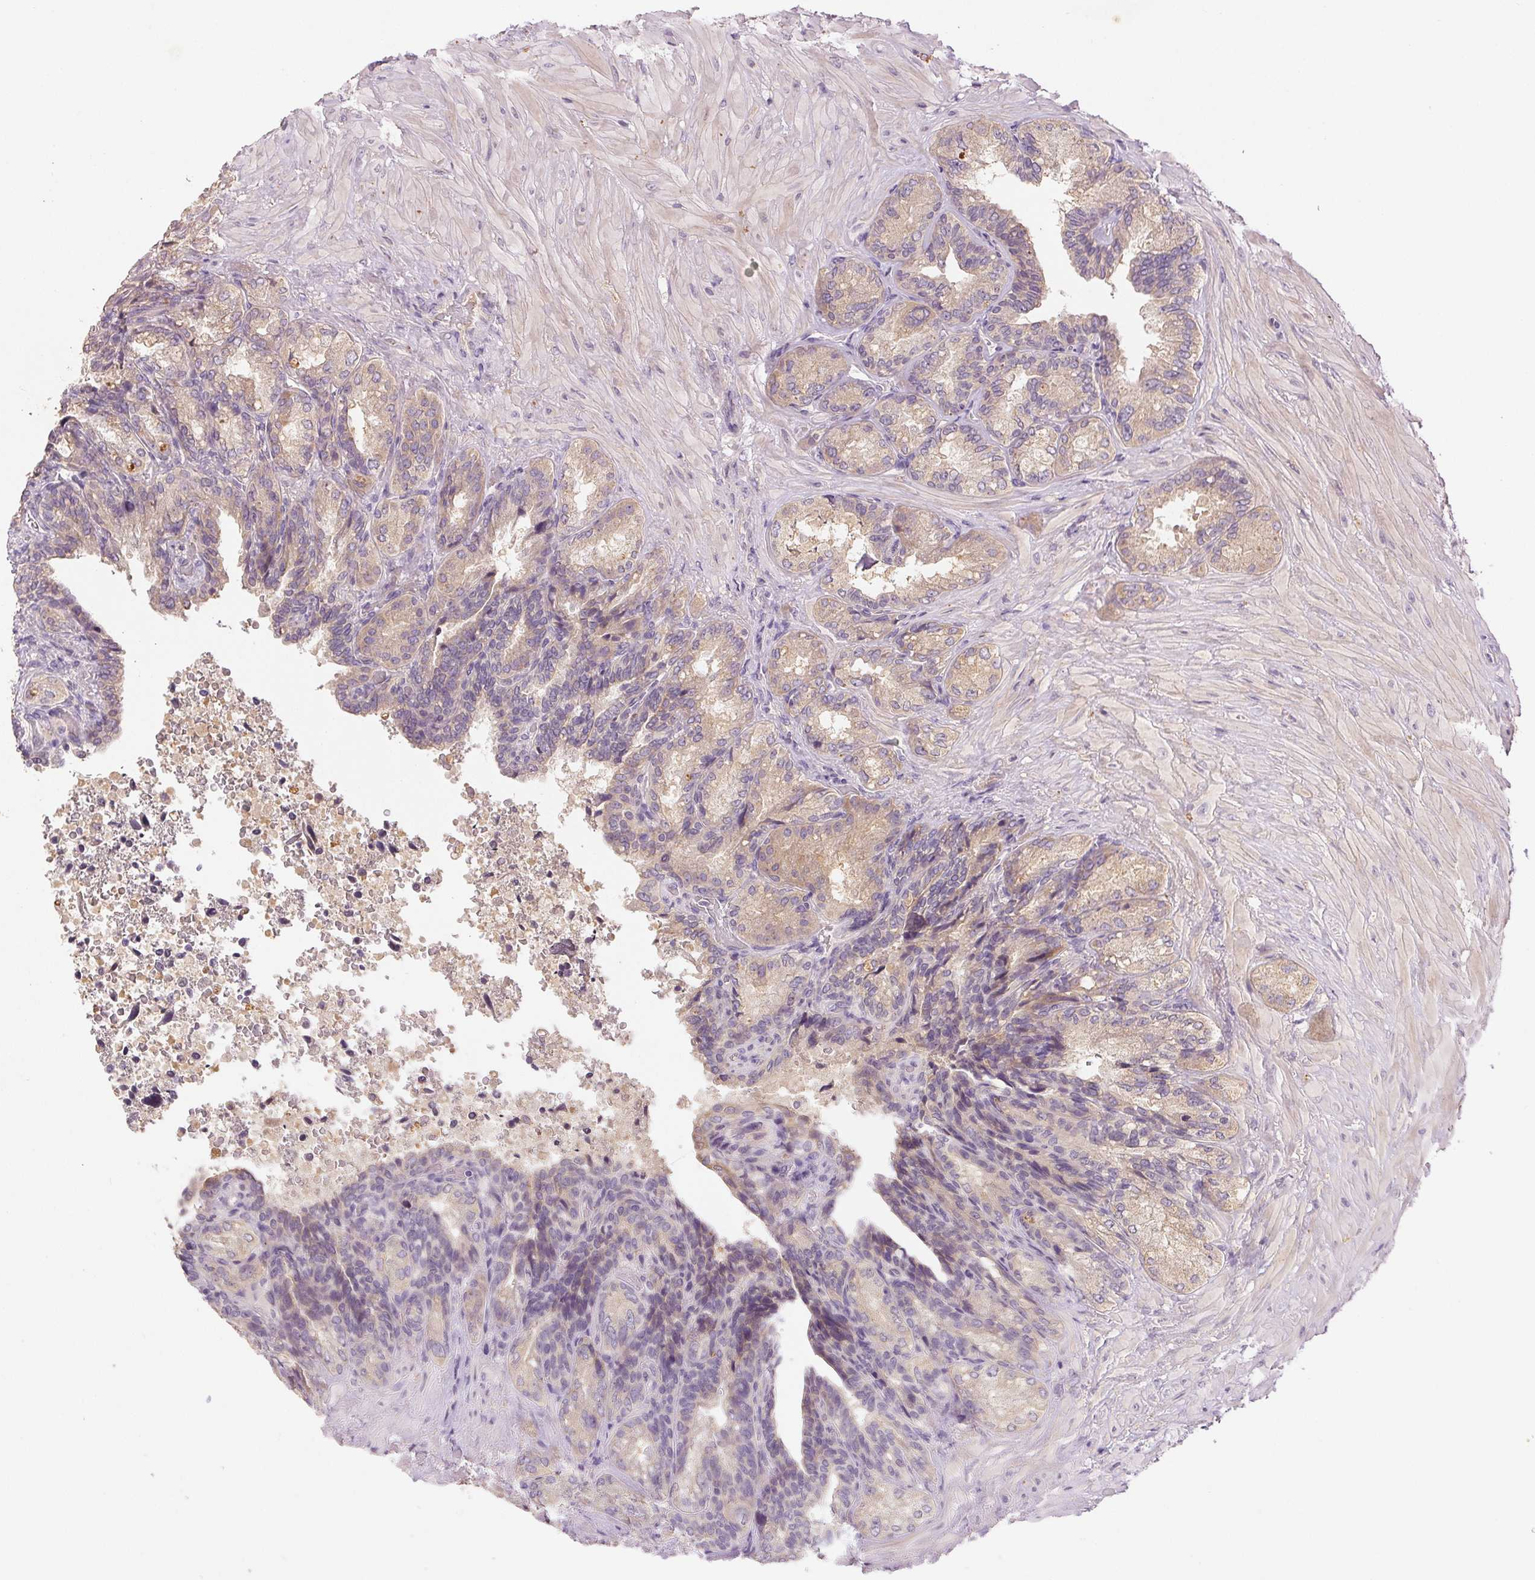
{"staining": {"intensity": "weak", "quantity": "25%-75%", "location": "cytoplasmic/membranous"}, "tissue": "seminal vesicle", "cell_type": "Glandular cells", "image_type": "normal", "snomed": [{"axis": "morphology", "description": "Normal tissue, NOS"}, {"axis": "topography", "description": "Seminal veicle"}], "caption": "IHC staining of normal seminal vesicle, which exhibits low levels of weak cytoplasmic/membranous staining in approximately 25%-75% of glandular cells indicating weak cytoplasmic/membranous protein positivity. The staining was performed using DAB (3,3'-diaminobenzidine) (brown) for protein detection and nuclei were counterstained in hematoxylin (blue).", "gene": "YIF1B", "patient": {"sex": "male", "age": 68}}